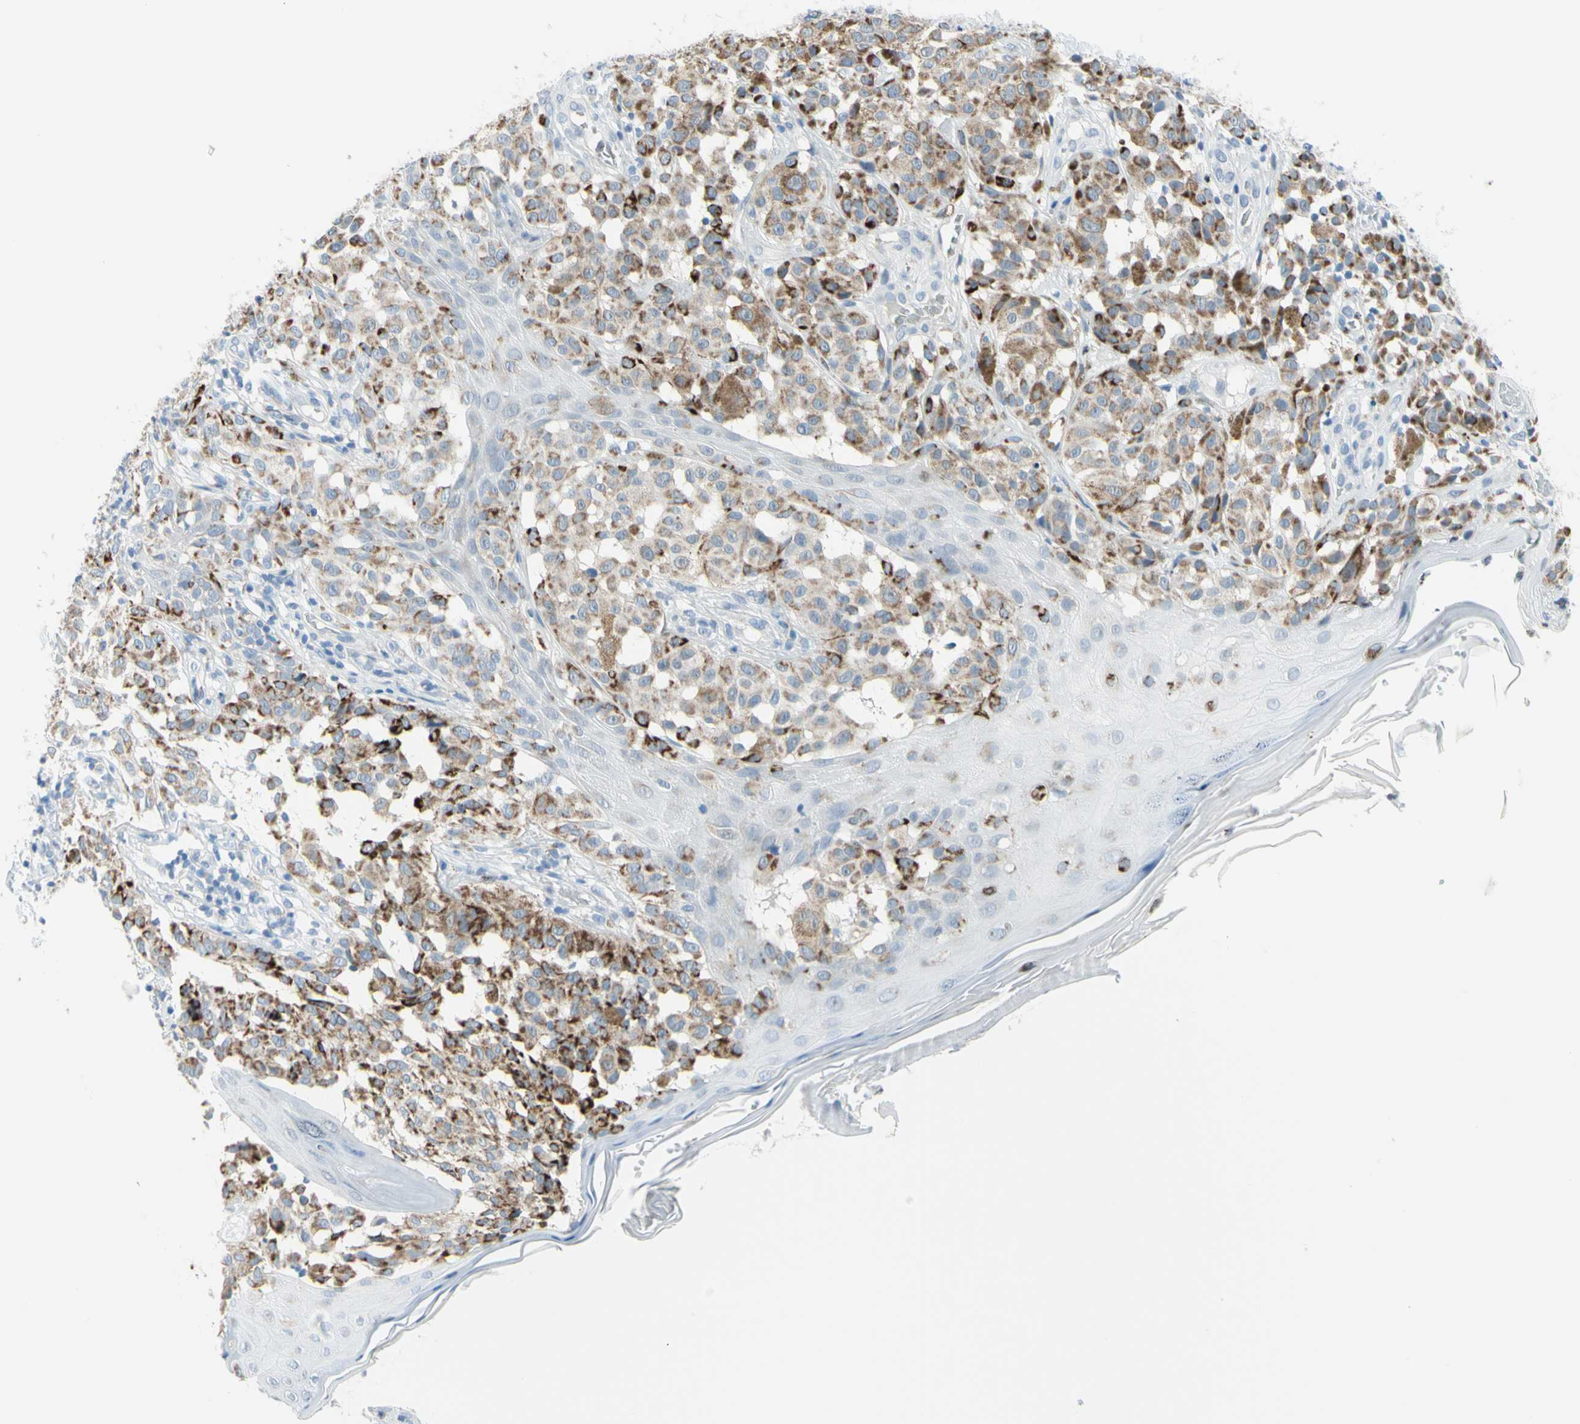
{"staining": {"intensity": "moderate", "quantity": ">75%", "location": "cytoplasmic/membranous"}, "tissue": "melanoma", "cell_type": "Tumor cells", "image_type": "cancer", "snomed": [{"axis": "morphology", "description": "Malignant melanoma, NOS"}, {"axis": "topography", "description": "Skin"}], "caption": "IHC of melanoma exhibits medium levels of moderate cytoplasmic/membranous staining in about >75% of tumor cells.", "gene": "CYSLTR1", "patient": {"sex": "female", "age": 46}}